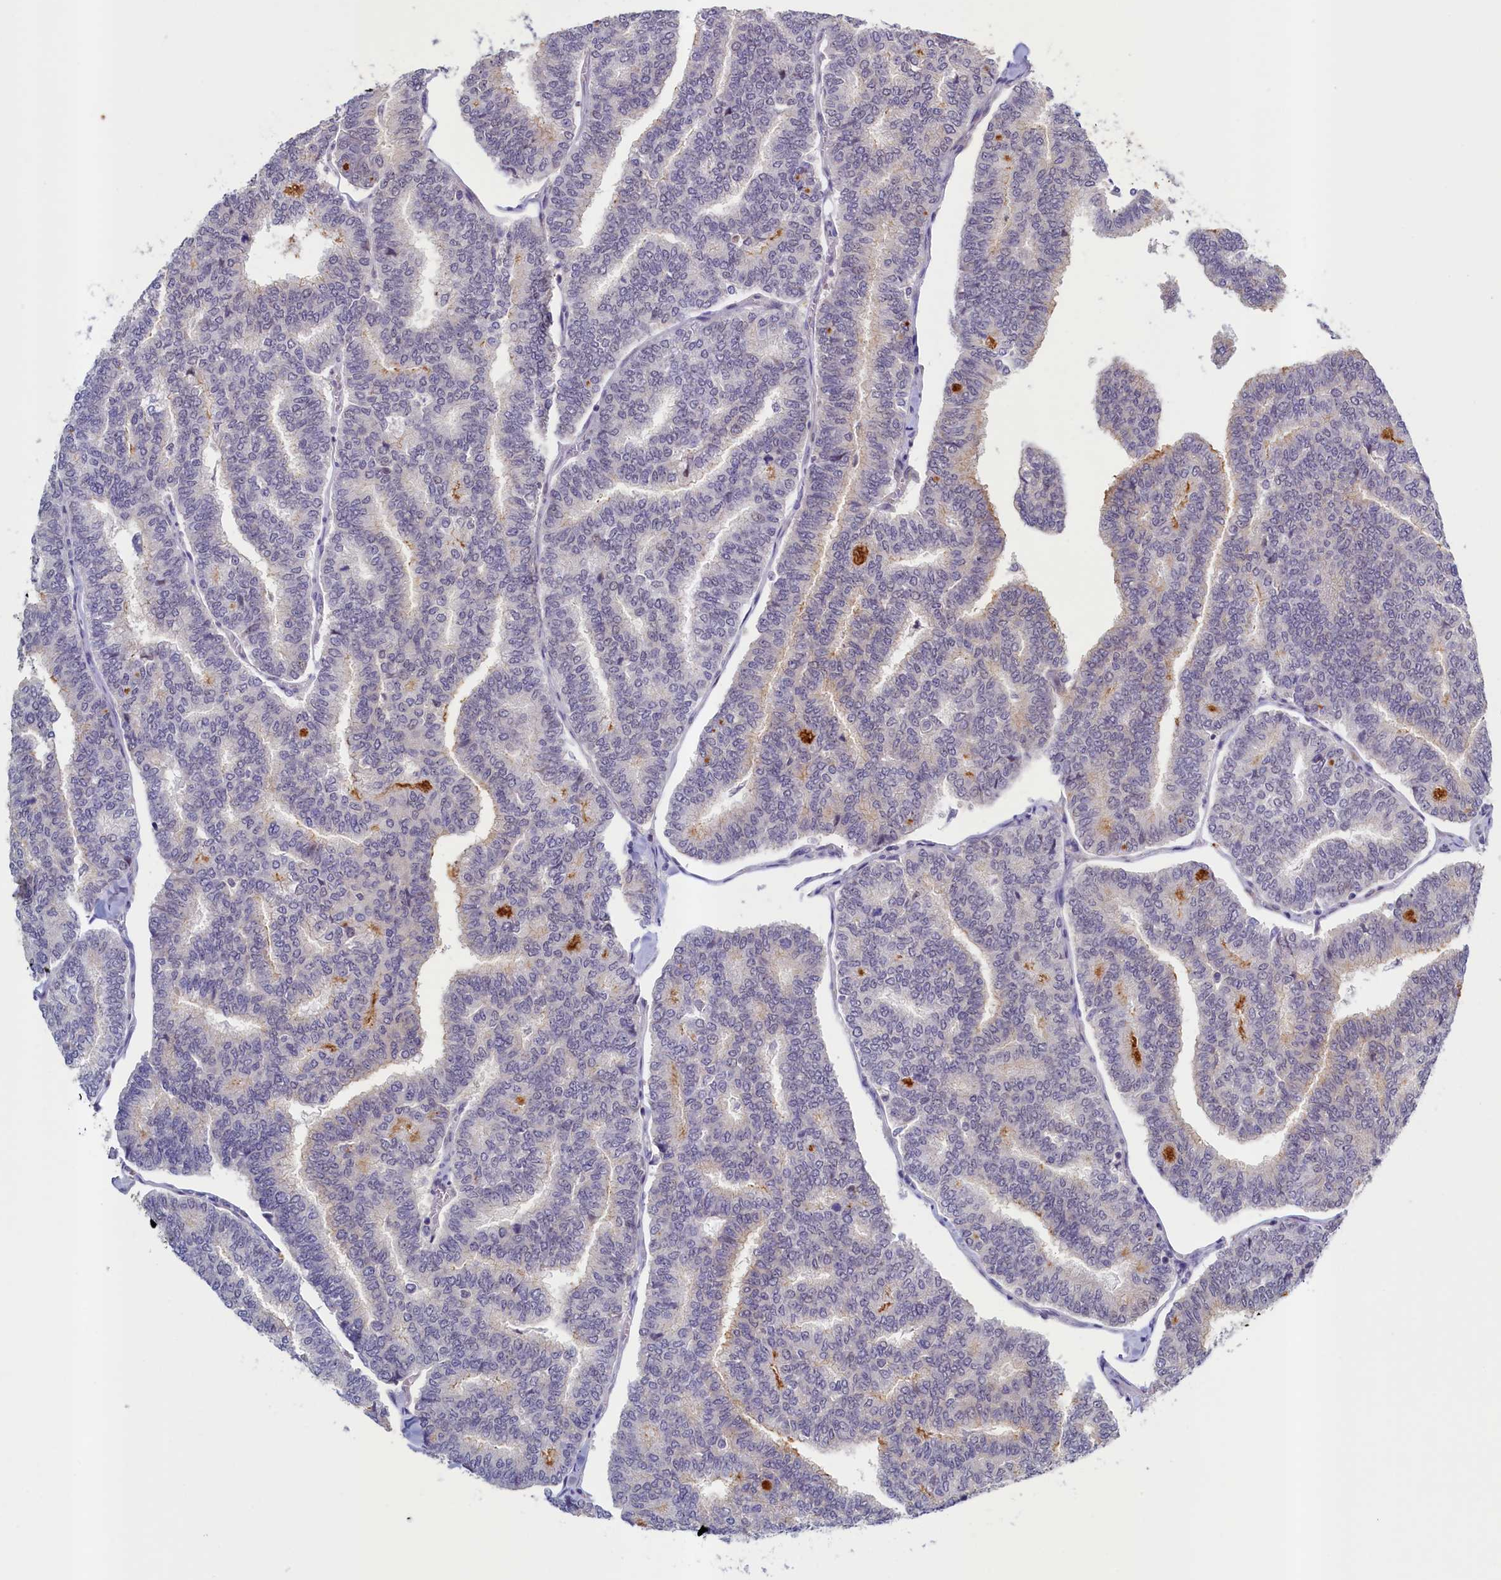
{"staining": {"intensity": "negative", "quantity": "none", "location": "none"}, "tissue": "thyroid cancer", "cell_type": "Tumor cells", "image_type": "cancer", "snomed": [{"axis": "morphology", "description": "Papillary adenocarcinoma, NOS"}, {"axis": "topography", "description": "Thyroid gland"}], "caption": "Immunohistochemical staining of papillary adenocarcinoma (thyroid) shows no significant staining in tumor cells.", "gene": "PACSIN3", "patient": {"sex": "female", "age": 35}}